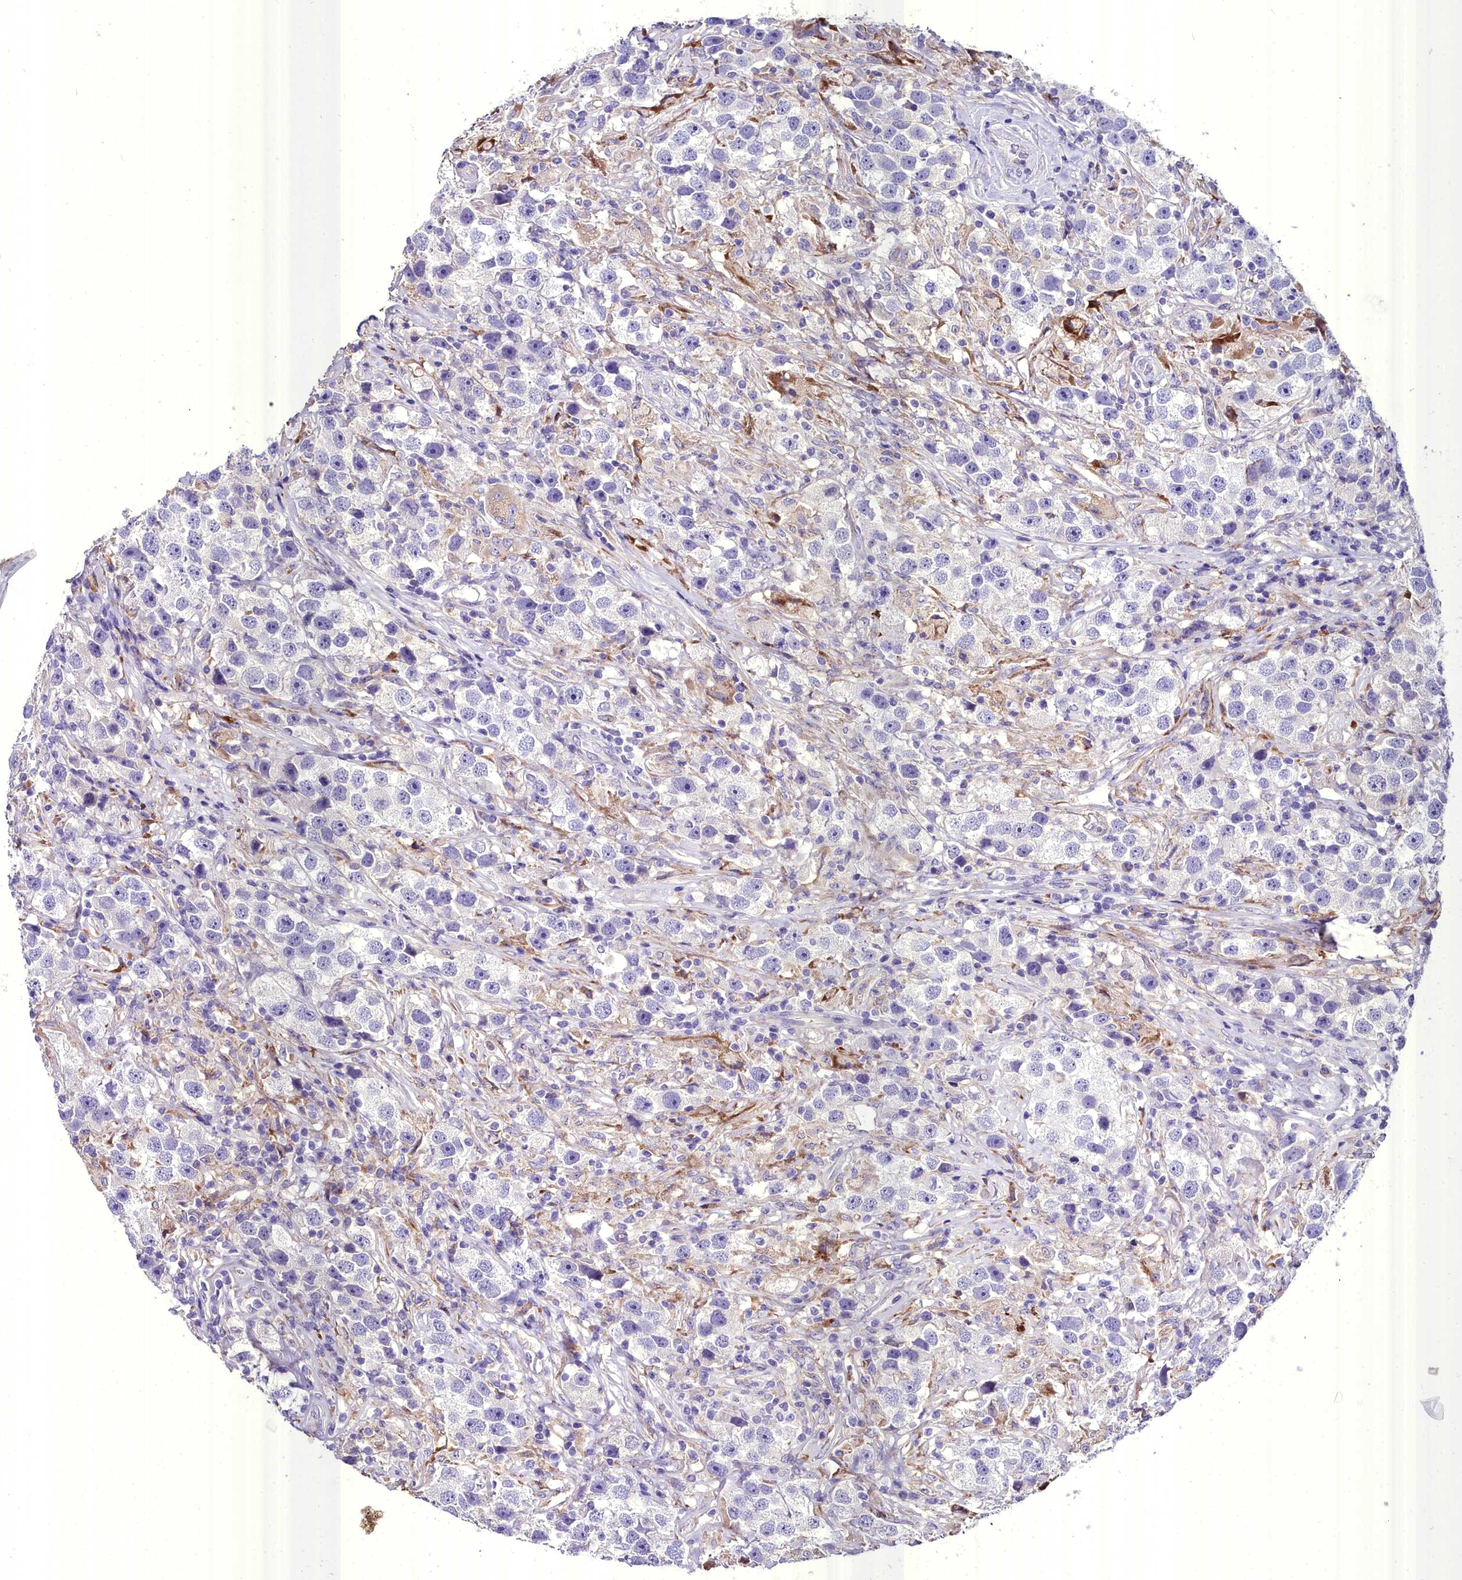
{"staining": {"intensity": "negative", "quantity": "none", "location": "none"}, "tissue": "testis cancer", "cell_type": "Tumor cells", "image_type": "cancer", "snomed": [{"axis": "morphology", "description": "Seminoma, NOS"}, {"axis": "topography", "description": "Testis"}], "caption": "Tumor cells show no significant positivity in testis cancer.", "gene": "MS4A18", "patient": {"sex": "male", "age": 49}}